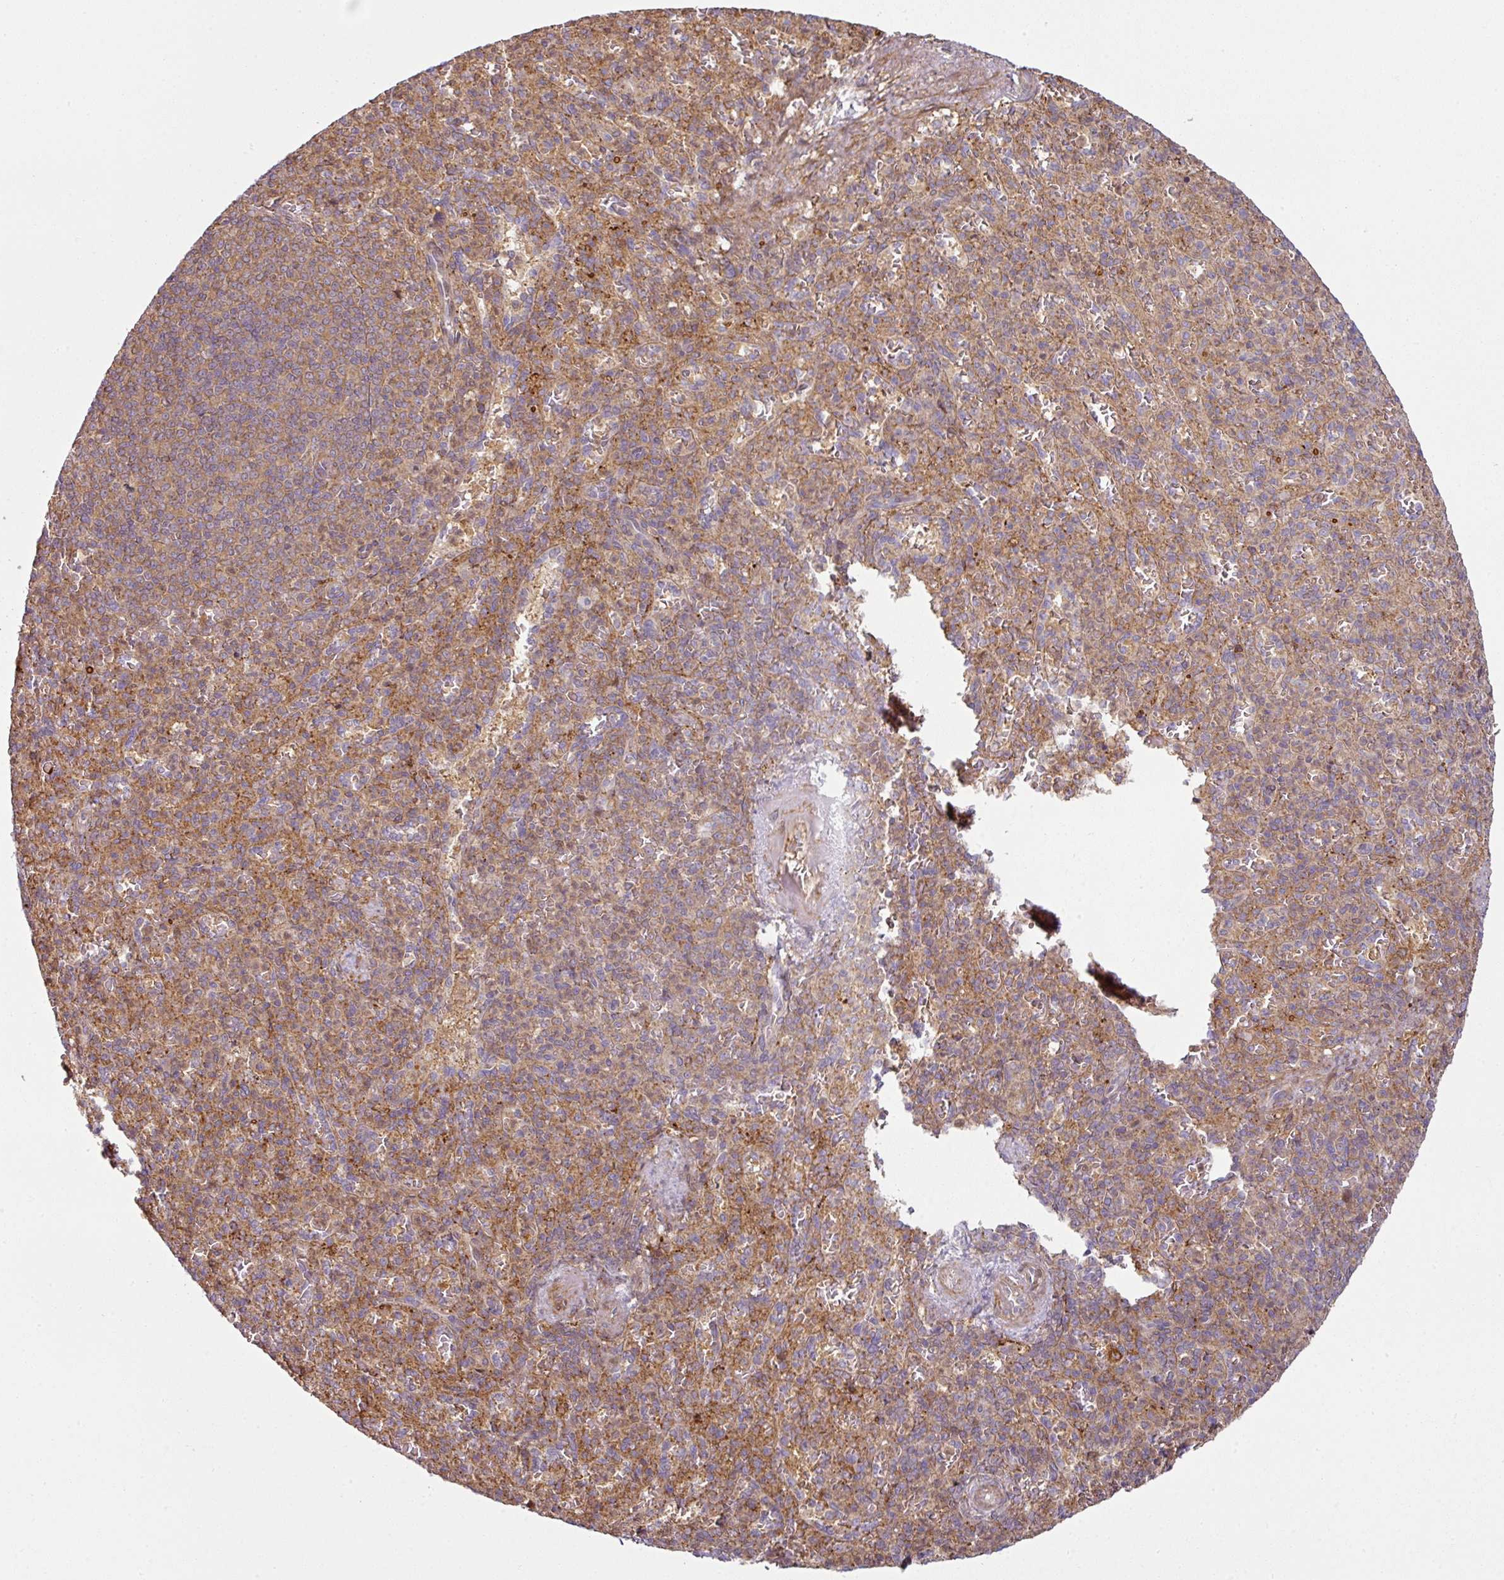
{"staining": {"intensity": "moderate", "quantity": "25%-75%", "location": "cytoplasmic/membranous"}, "tissue": "spleen", "cell_type": "Cells in red pulp", "image_type": "normal", "snomed": [{"axis": "morphology", "description": "Normal tissue, NOS"}, {"axis": "topography", "description": "Spleen"}], "caption": "Brown immunohistochemical staining in benign human spleen reveals moderate cytoplasmic/membranous expression in approximately 25%-75% of cells in red pulp. Nuclei are stained in blue.", "gene": "ATAT1", "patient": {"sex": "female", "age": 74}}